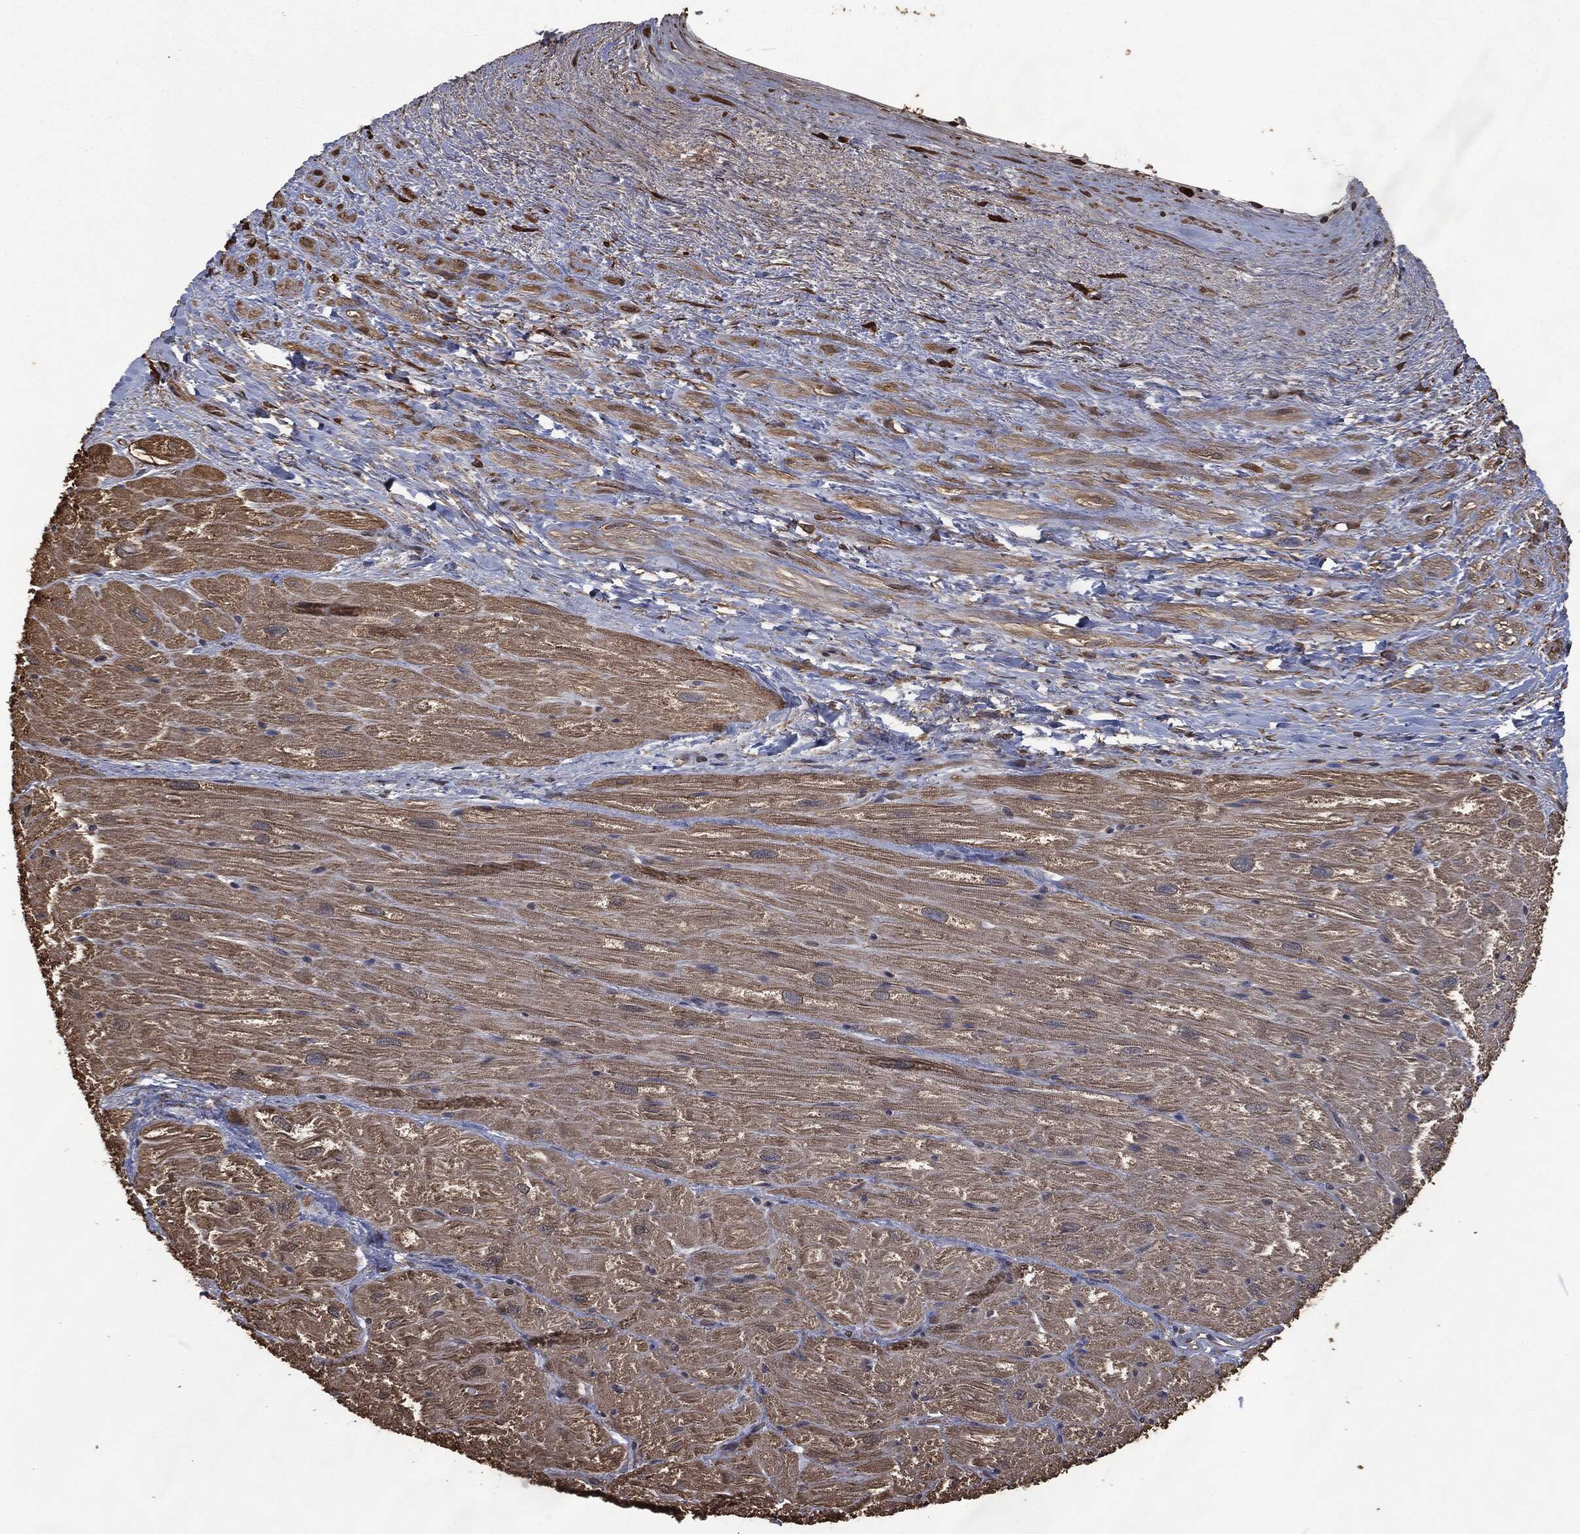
{"staining": {"intensity": "moderate", "quantity": "25%-75%", "location": "cytoplasmic/membranous"}, "tissue": "heart muscle", "cell_type": "Cardiomyocytes", "image_type": "normal", "snomed": [{"axis": "morphology", "description": "Normal tissue, NOS"}, {"axis": "topography", "description": "Heart"}], "caption": "Immunohistochemical staining of unremarkable heart muscle demonstrates medium levels of moderate cytoplasmic/membranous positivity in approximately 25%-75% of cardiomyocytes.", "gene": "PRDX4", "patient": {"sex": "male", "age": 62}}